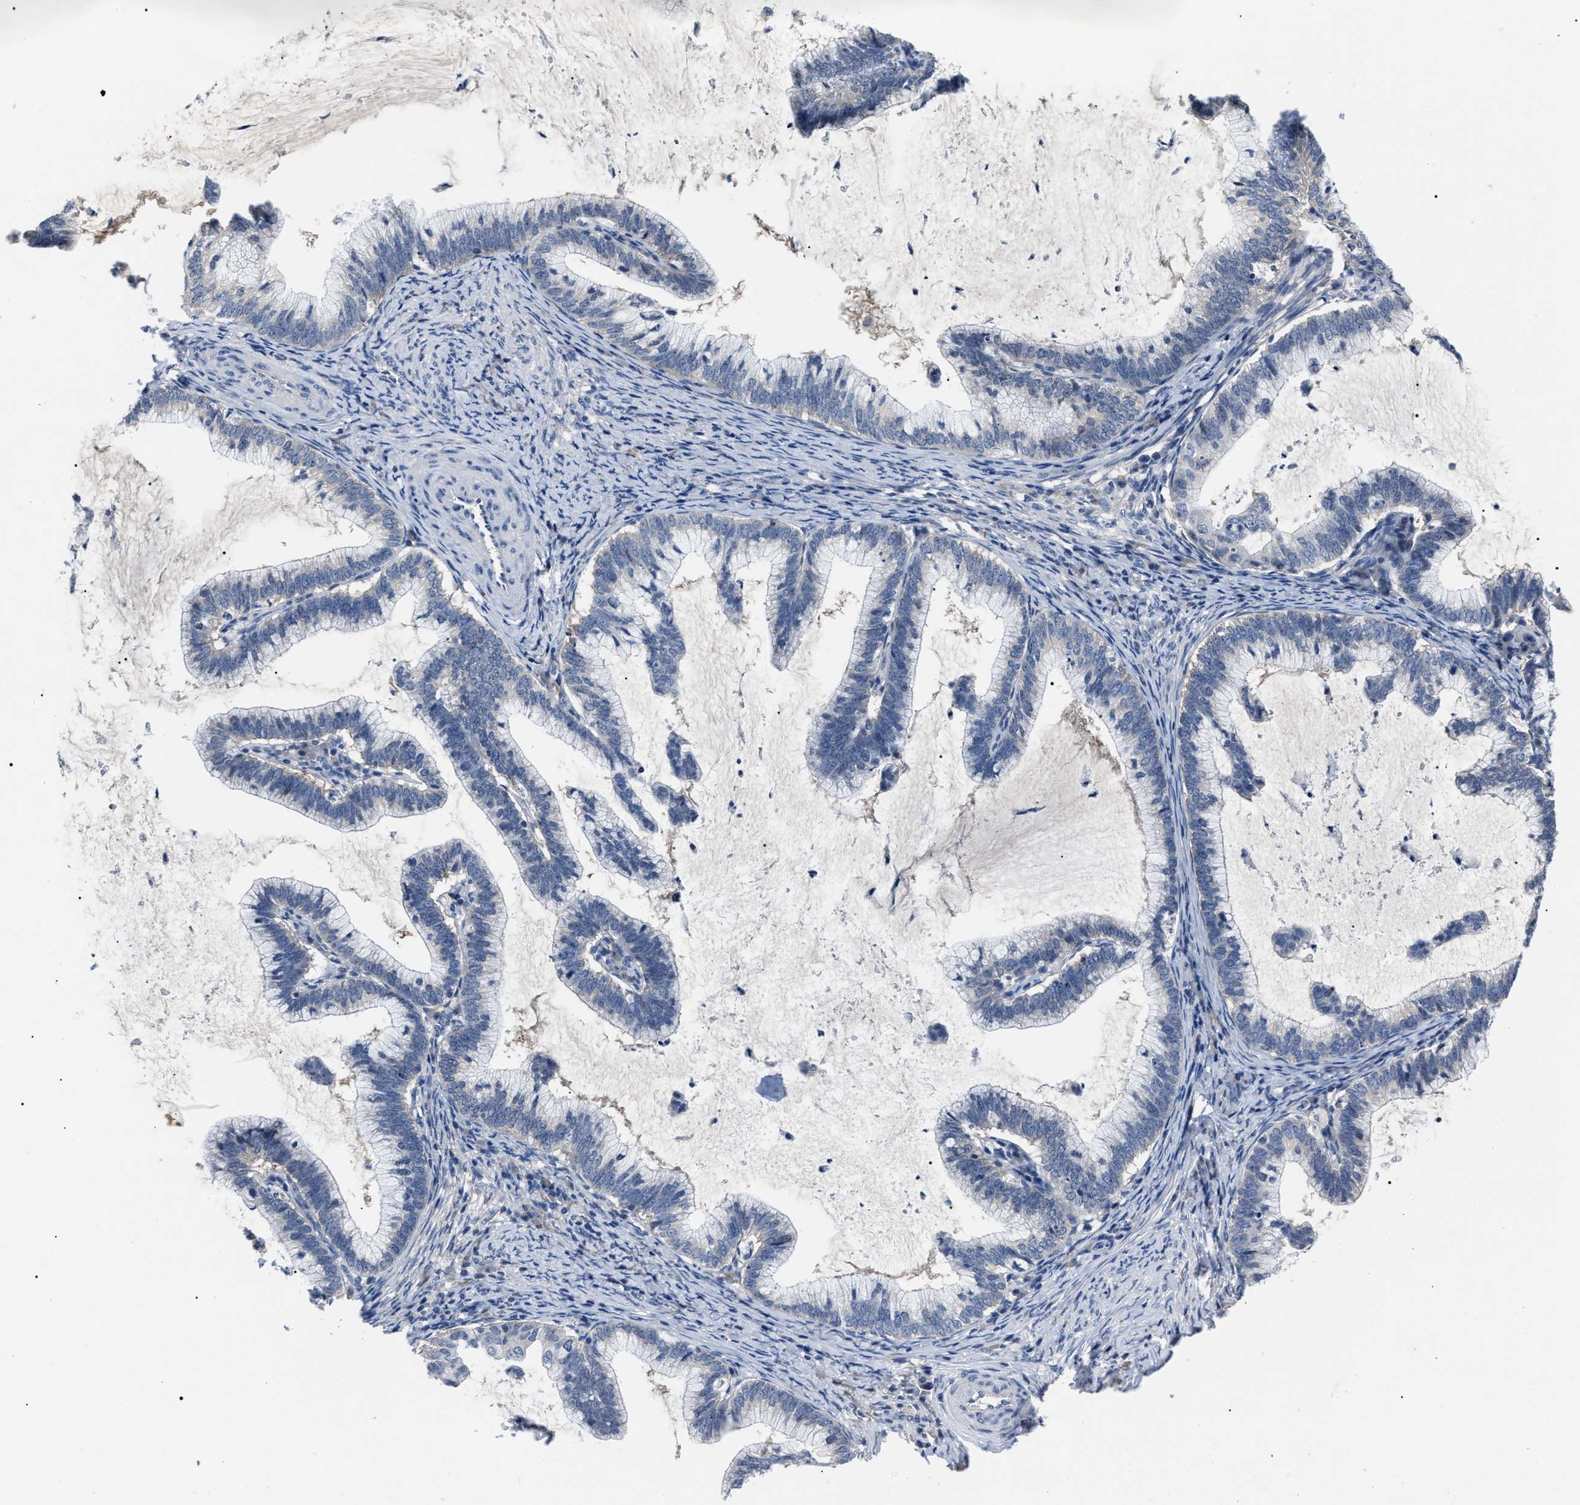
{"staining": {"intensity": "negative", "quantity": "none", "location": "none"}, "tissue": "cervical cancer", "cell_type": "Tumor cells", "image_type": "cancer", "snomed": [{"axis": "morphology", "description": "Adenocarcinoma, NOS"}, {"axis": "topography", "description": "Cervix"}], "caption": "DAB immunohistochemical staining of cervical cancer displays no significant expression in tumor cells. (DAB immunohistochemistry (IHC) visualized using brightfield microscopy, high magnification).", "gene": "LRWD1", "patient": {"sex": "female", "age": 36}}